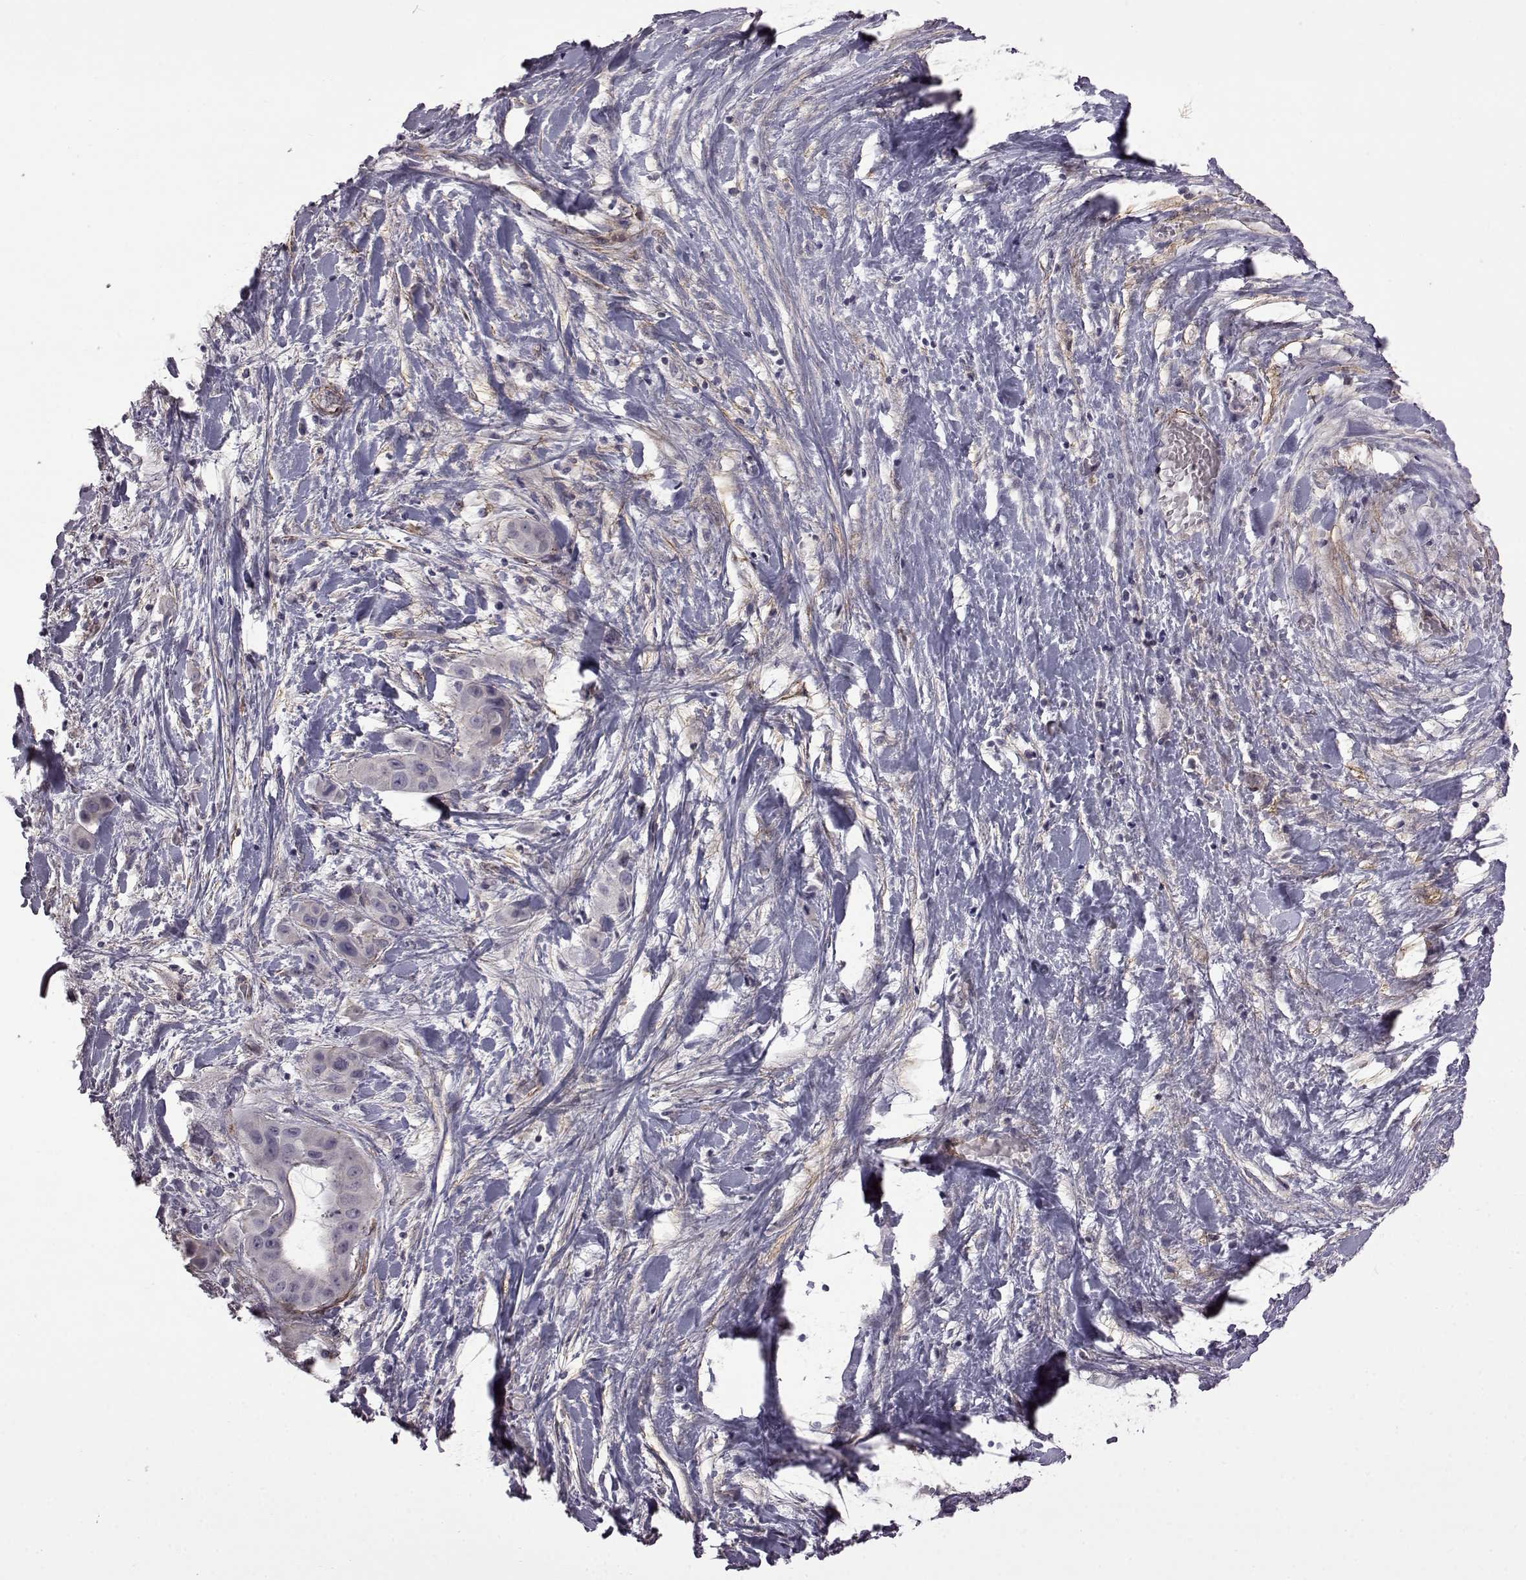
{"staining": {"intensity": "negative", "quantity": "none", "location": "none"}, "tissue": "liver cancer", "cell_type": "Tumor cells", "image_type": "cancer", "snomed": [{"axis": "morphology", "description": "Cholangiocarcinoma"}, {"axis": "topography", "description": "Liver"}], "caption": "IHC photomicrograph of neoplastic tissue: liver cancer (cholangiocarcinoma) stained with DAB (3,3'-diaminobenzidine) exhibits no significant protein staining in tumor cells.", "gene": "SYNPO2", "patient": {"sex": "female", "age": 52}}